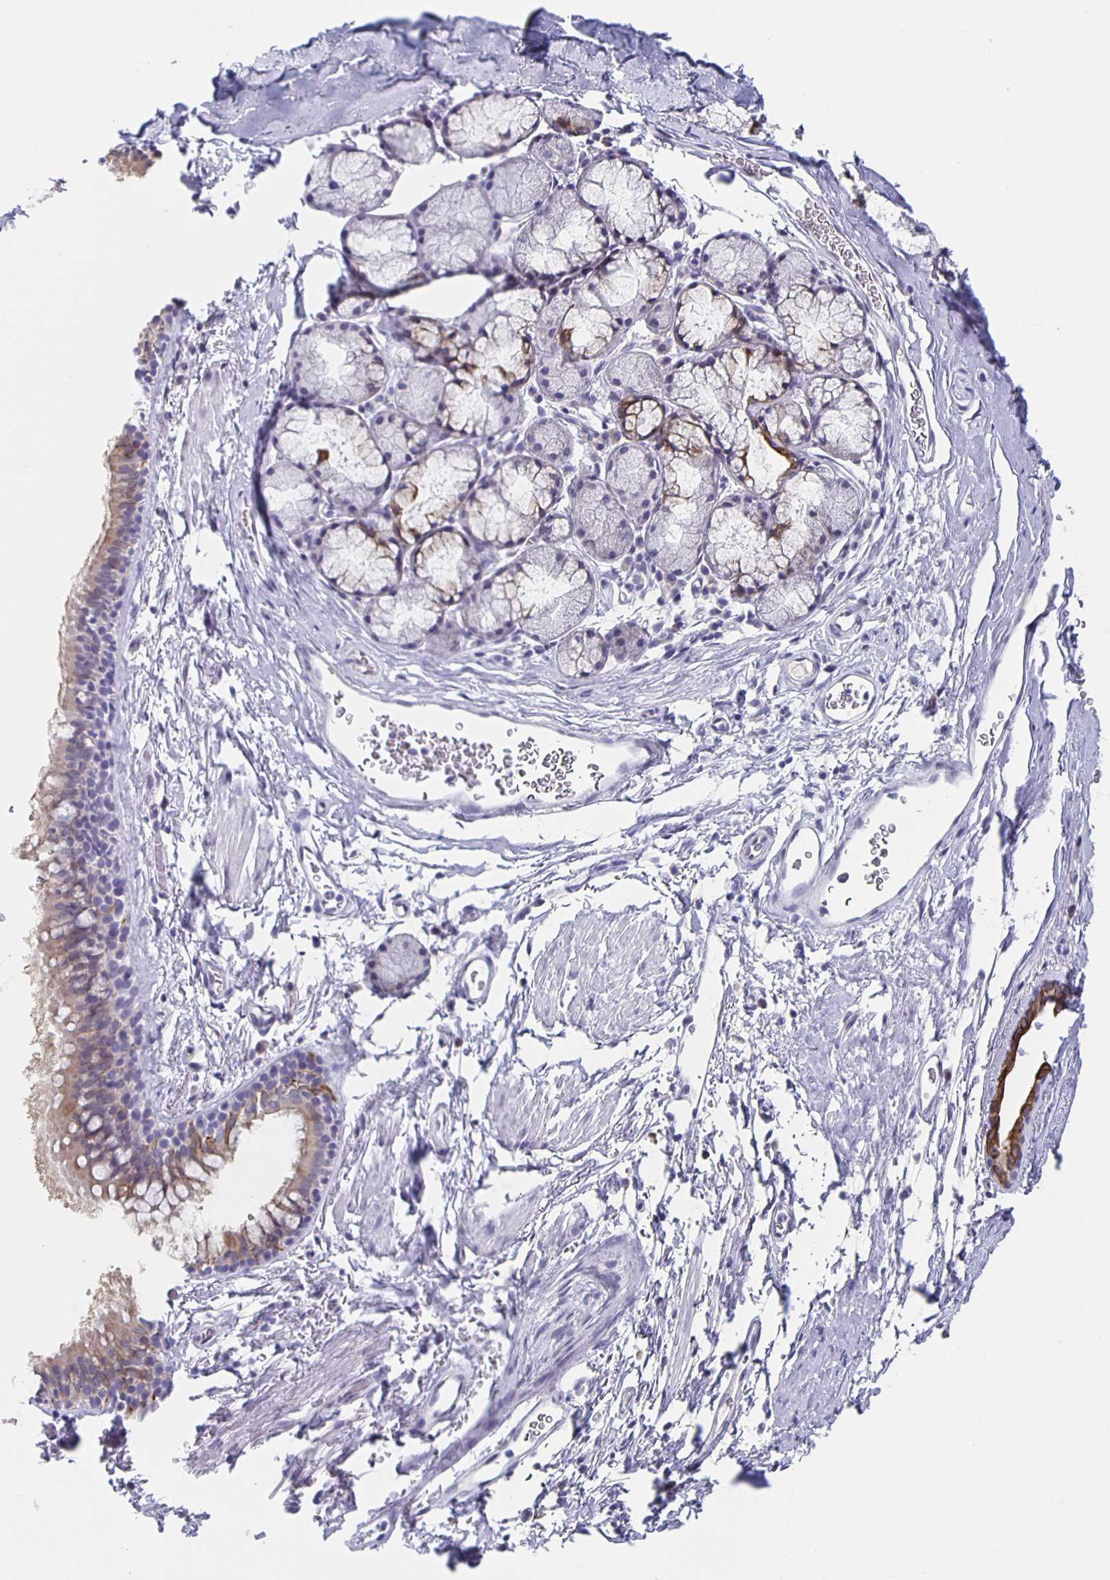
{"staining": {"intensity": "negative", "quantity": "none", "location": "none"}, "tissue": "adipose tissue", "cell_type": "Adipocytes", "image_type": "normal", "snomed": [{"axis": "morphology", "description": "Normal tissue, NOS"}, {"axis": "topography", "description": "Lymph node"}, {"axis": "topography", "description": "Cartilage tissue"}, {"axis": "topography", "description": "Bronchus"}], "caption": "The micrograph reveals no significant positivity in adipocytes of adipose tissue.", "gene": "CCDC17", "patient": {"sex": "female", "age": 70}}